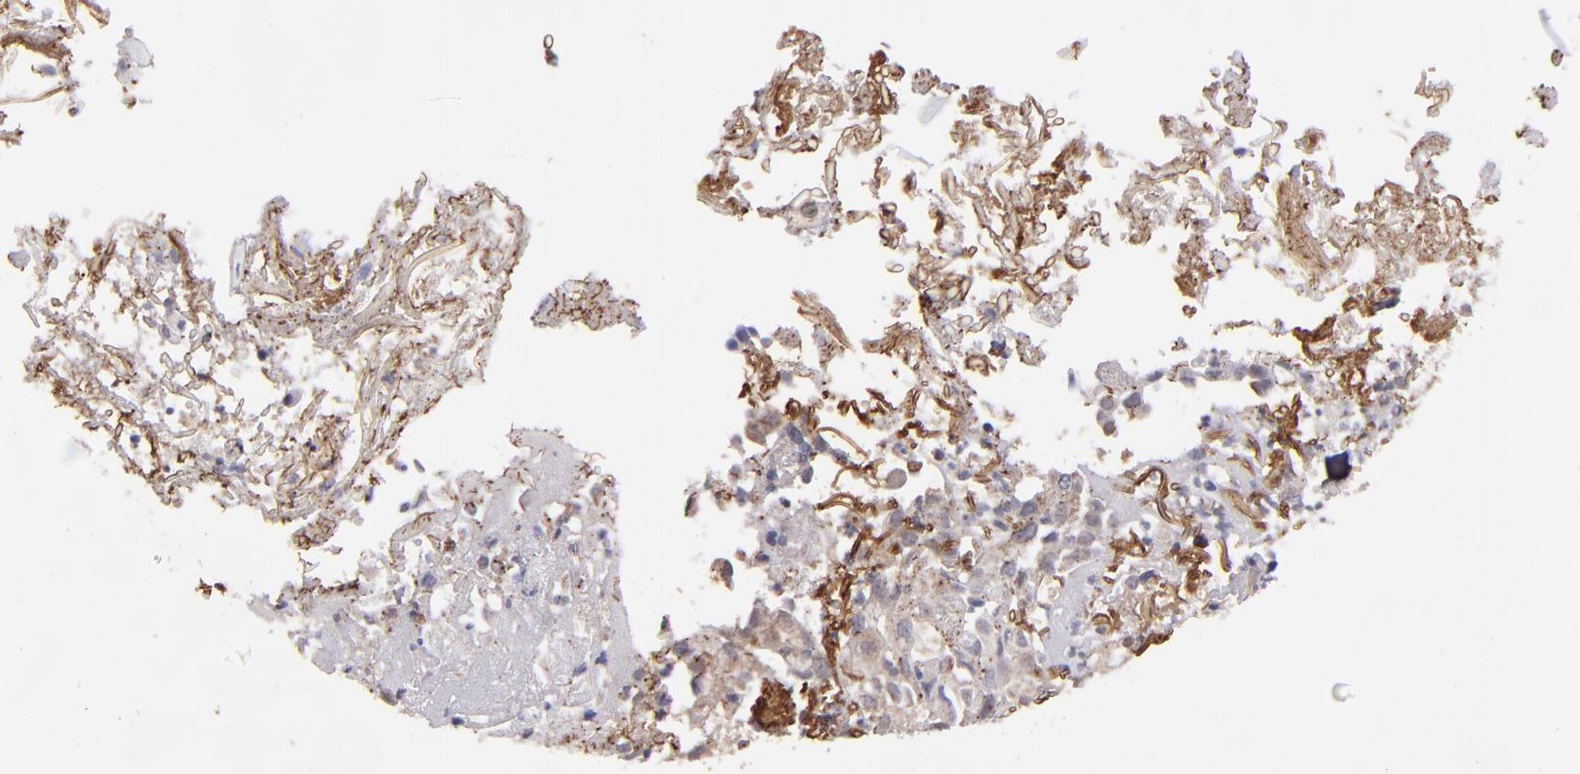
{"staining": {"intensity": "weak", "quantity": ">75%", "location": "cytoplasmic/membranous"}, "tissue": "skin cancer", "cell_type": "Tumor cells", "image_type": "cancer", "snomed": [{"axis": "morphology", "description": "Squamous cell carcinoma, NOS"}, {"axis": "topography", "description": "Skin"}], "caption": "Human squamous cell carcinoma (skin) stained for a protein (brown) reveals weak cytoplasmic/membranous positive expression in approximately >75% of tumor cells.", "gene": "ZFYVE1", "patient": {"sex": "male", "age": 65}}